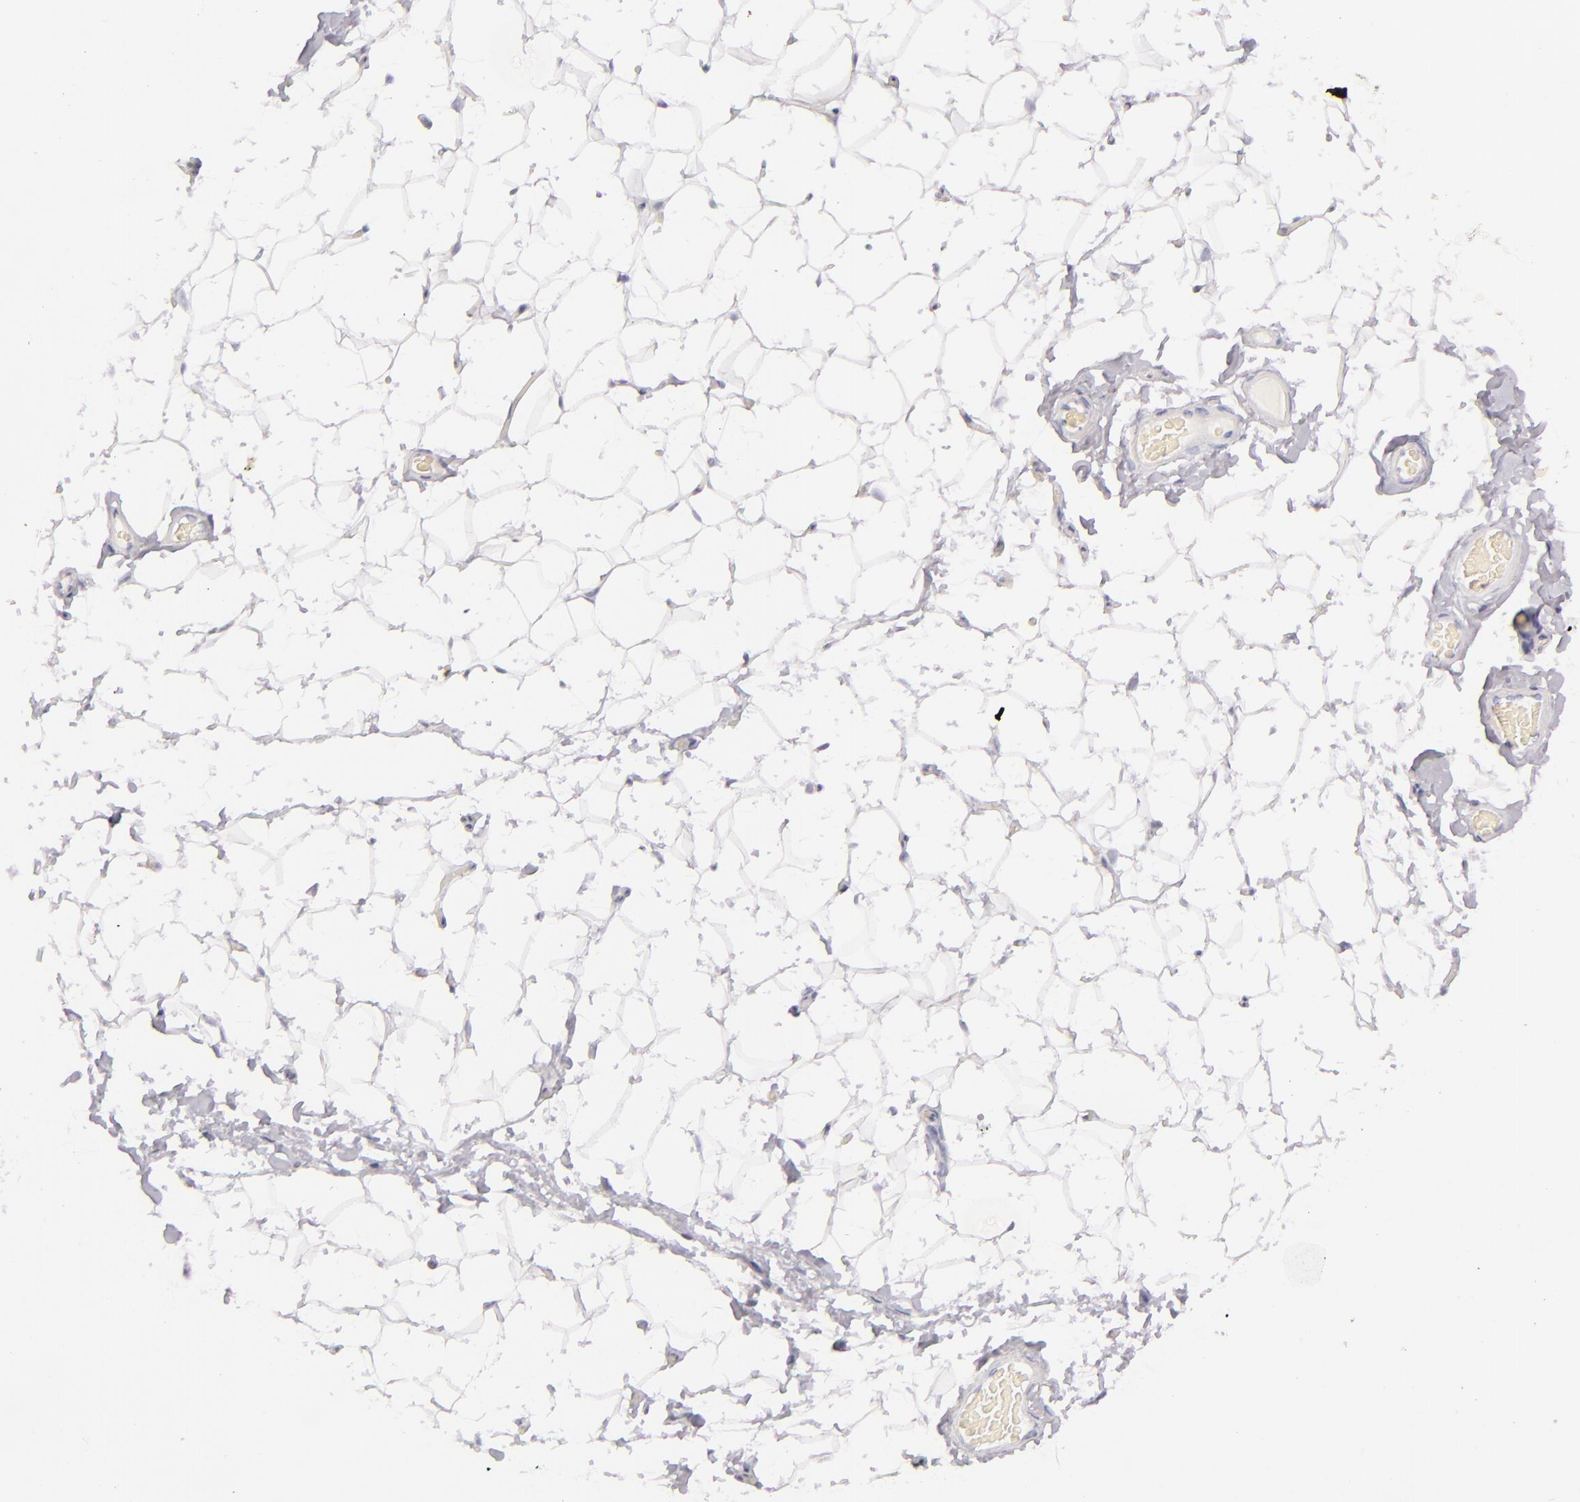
{"staining": {"intensity": "negative", "quantity": "none", "location": "none"}, "tissue": "adipose tissue", "cell_type": "Adipocytes", "image_type": "normal", "snomed": [{"axis": "morphology", "description": "Normal tissue, NOS"}, {"axis": "topography", "description": "Soft tissue"}], "caption": "Immunohistochemistry image of benign adipose tissue: human adipose tissue stained with DAB (3,3'-diaminobenzidine) displays no significant protein positivity in adipocytes.", "gene": "CD207", "patient": {"sex": "male", "age": 26}}